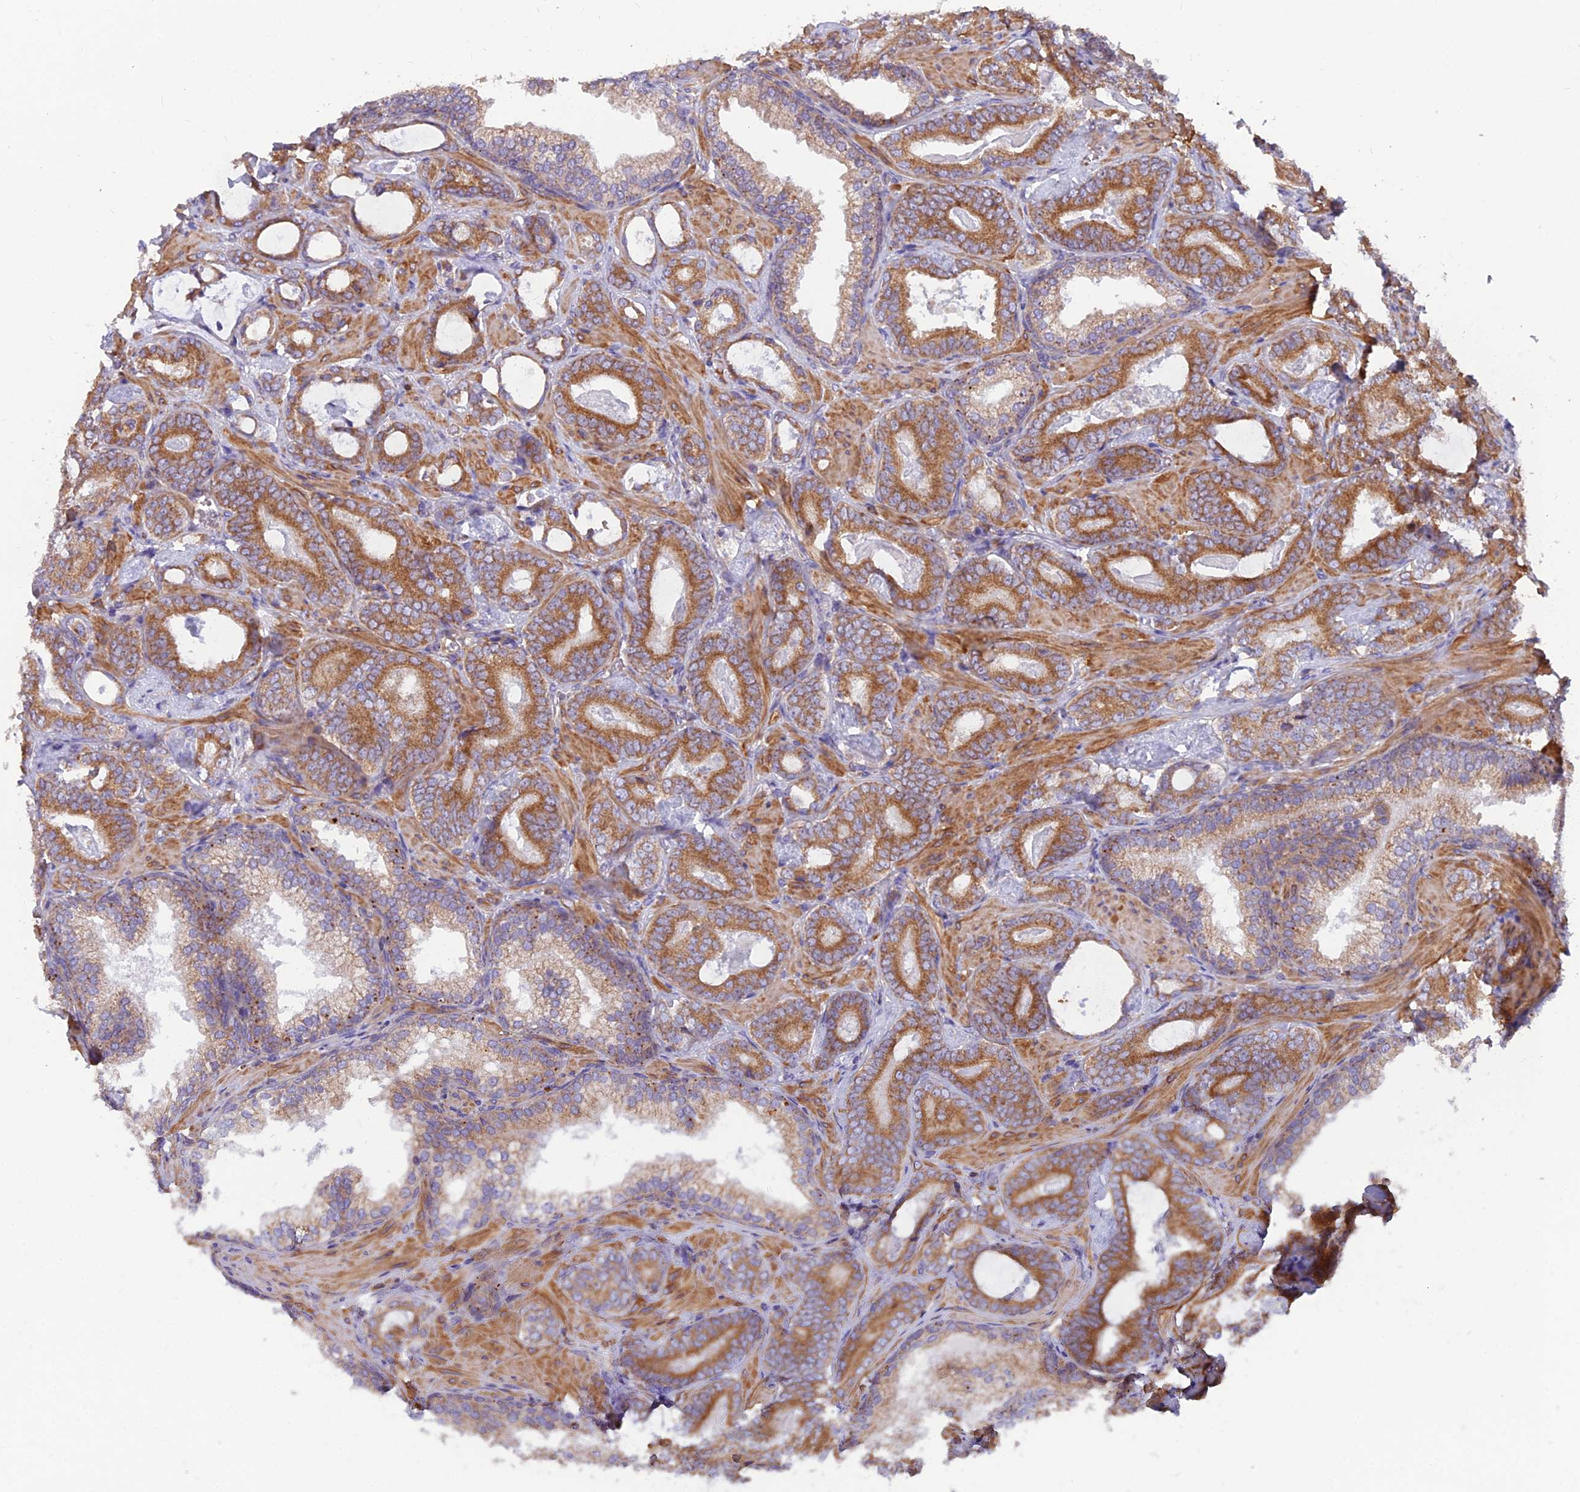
{"staining": {"intensity": "moderate", "quantity": ">75%", "location": "cytoplasmic/membranous"}, "tissue": "prostate cancer", "cell_type": "Tumor cells", "image_type": "cancer", "snomed": [{"axis": "morphology", "description": "Adenocarcinoma, Low grade"}, {"axis": "topography", "description": "Prostate"}], "caption": "Moderate cytoplasmic/membranous expression is identified in about >75% of tumor cells in prostate cancer. Immunohistochemistry (ihc) stains the protein of interest in brown and the nuclei are stained blue.", "gene": "TBC1D20", "patient": {"sex": "male", "age": 60}}